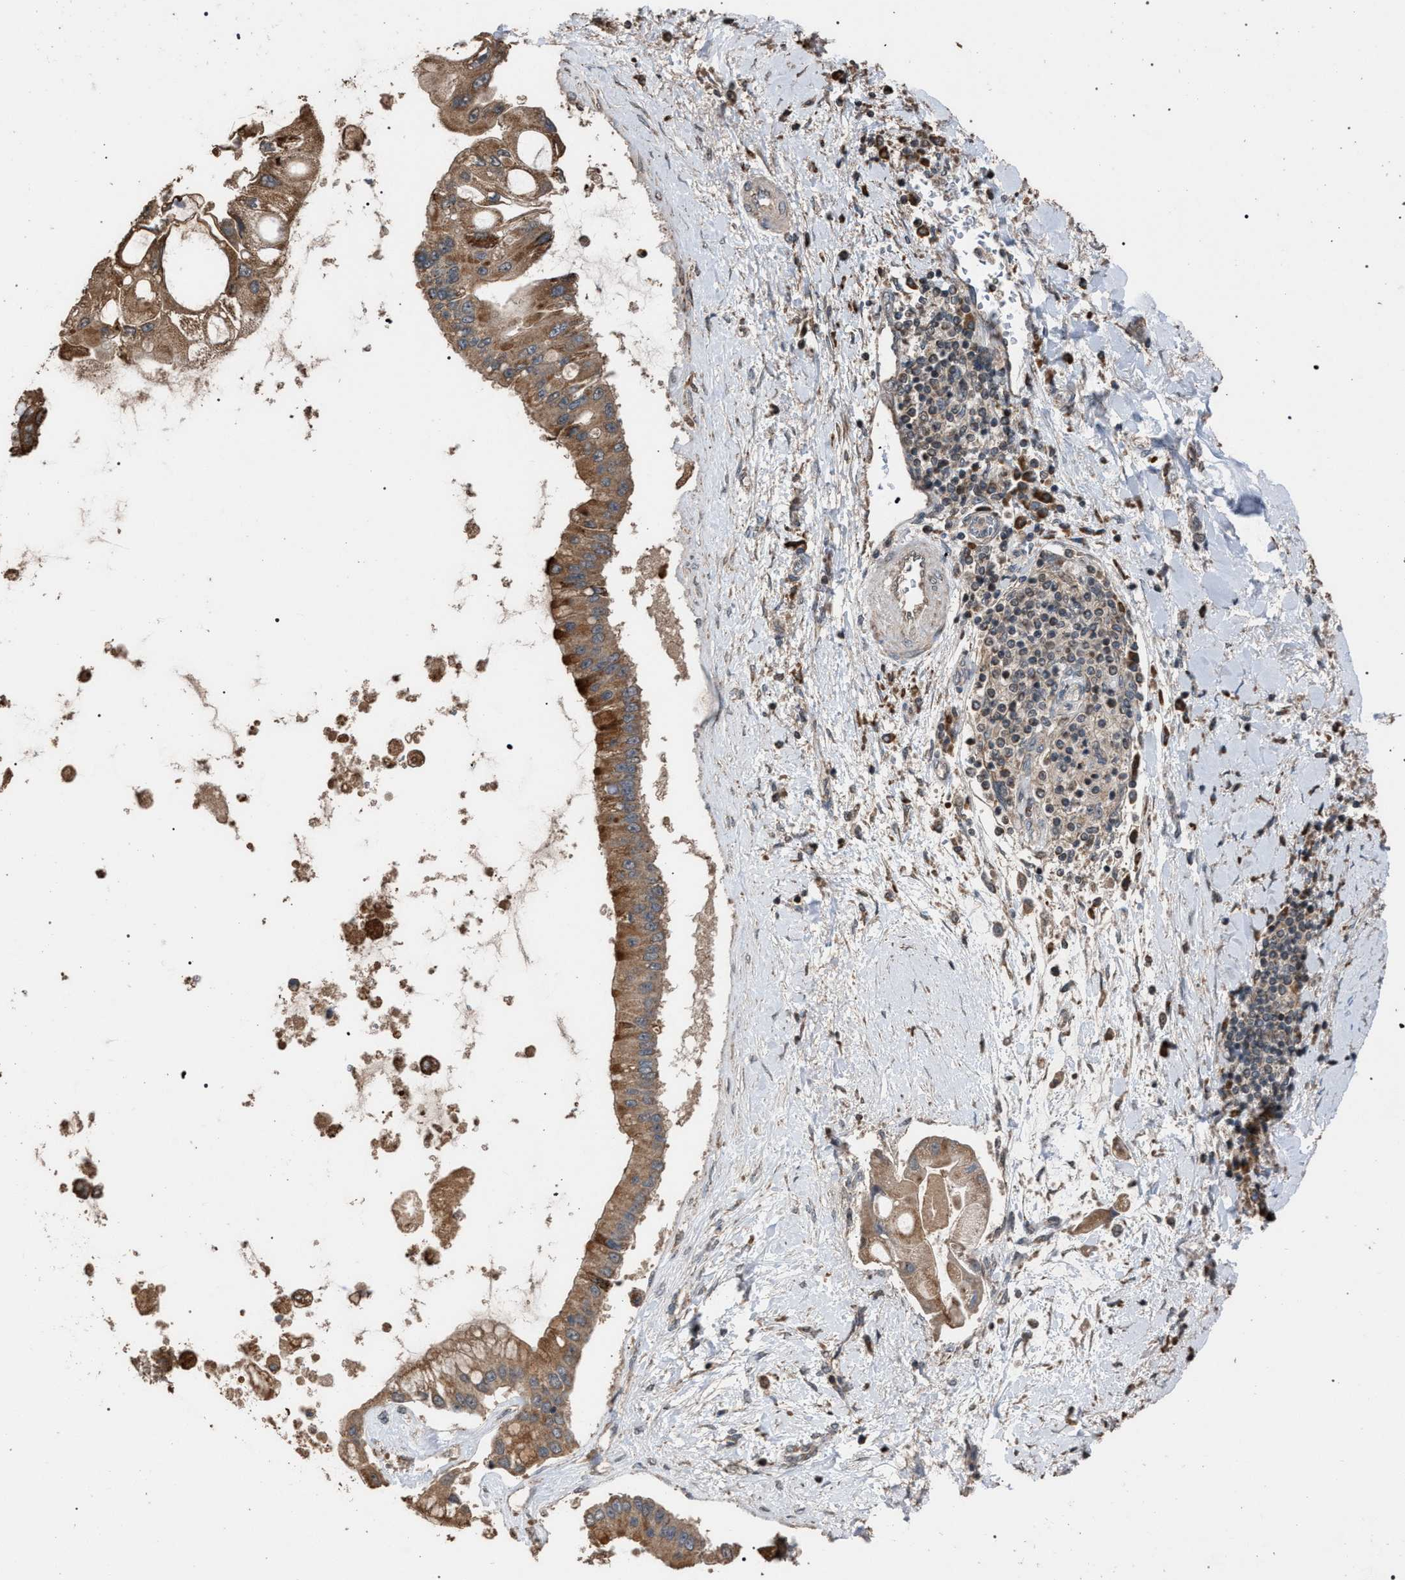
{"staining": {"intensity": "moderate", "quantity": ">75%", "location": "cytoplasmic/membranous"}, "tissue": "liver cancer", "cell_type": "Tumor cells", "image_type": "cancer", "snomed": [{"axis": "morphology", "description": "Cholangiocarcinoma"}, {"axis": "topography", "description": "Liver"}], "caption": "Moderate cytoplasmic/membranous positivity is seen in approximately >75% of tumor cells in liver cancer.", "gene": "NAA35", "patient": {"sex": "male", "age": 50}}